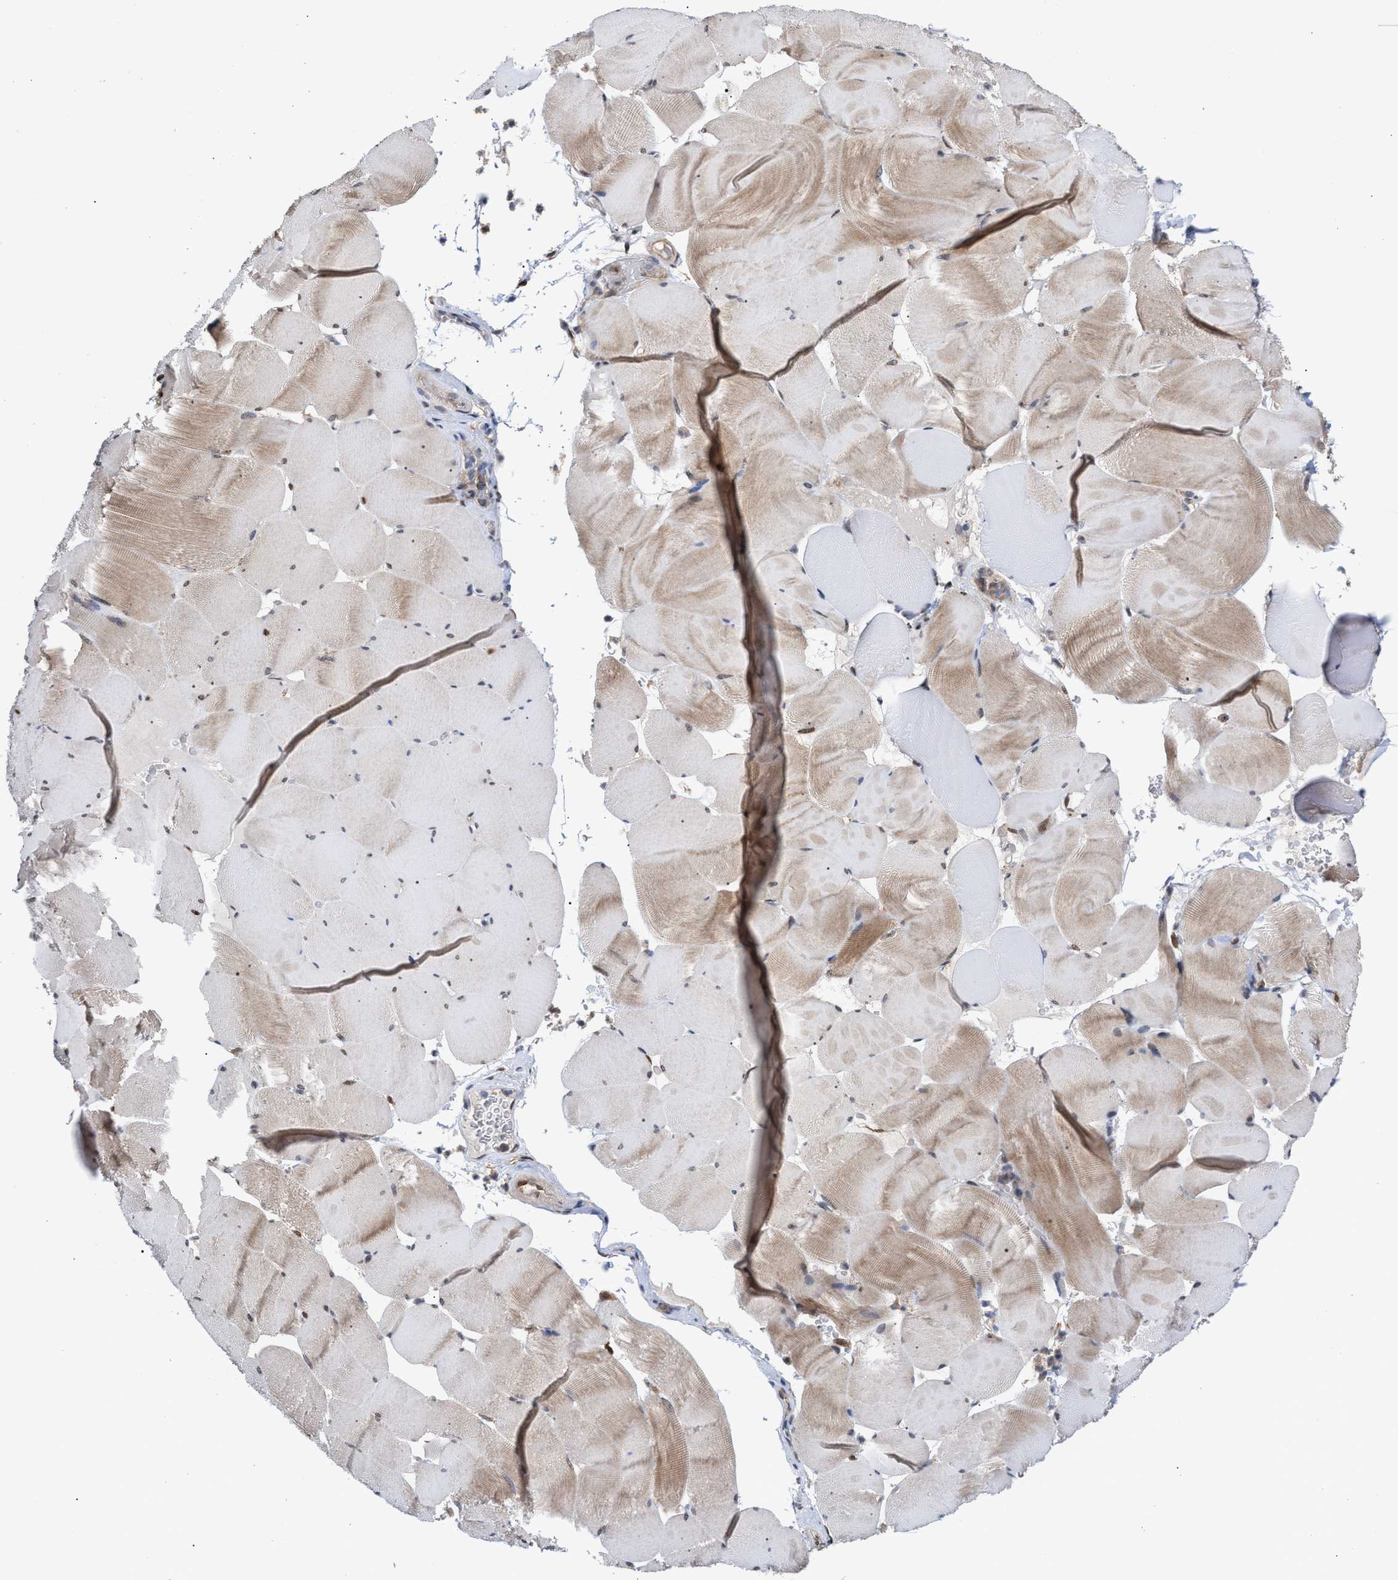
{"staining": {"intensity": "weak", "quantity": "<25%", "location": "cytoplasmic/membranous"}, "tissue": "skeletal muscle", "cell_type": "Myocytes", "image_type": "normal", "snomed": [{"axis": "morphology", "description": "Normal tissue, NOS"}, {"axis": "topography", "description": "Skeletal muscle"}], "caption": "The micrograph exhibits no significant expression in myocytes of skeletal muscle.", "gene": "TP53I3", "patient": {"sex": "male", "age": 62}}